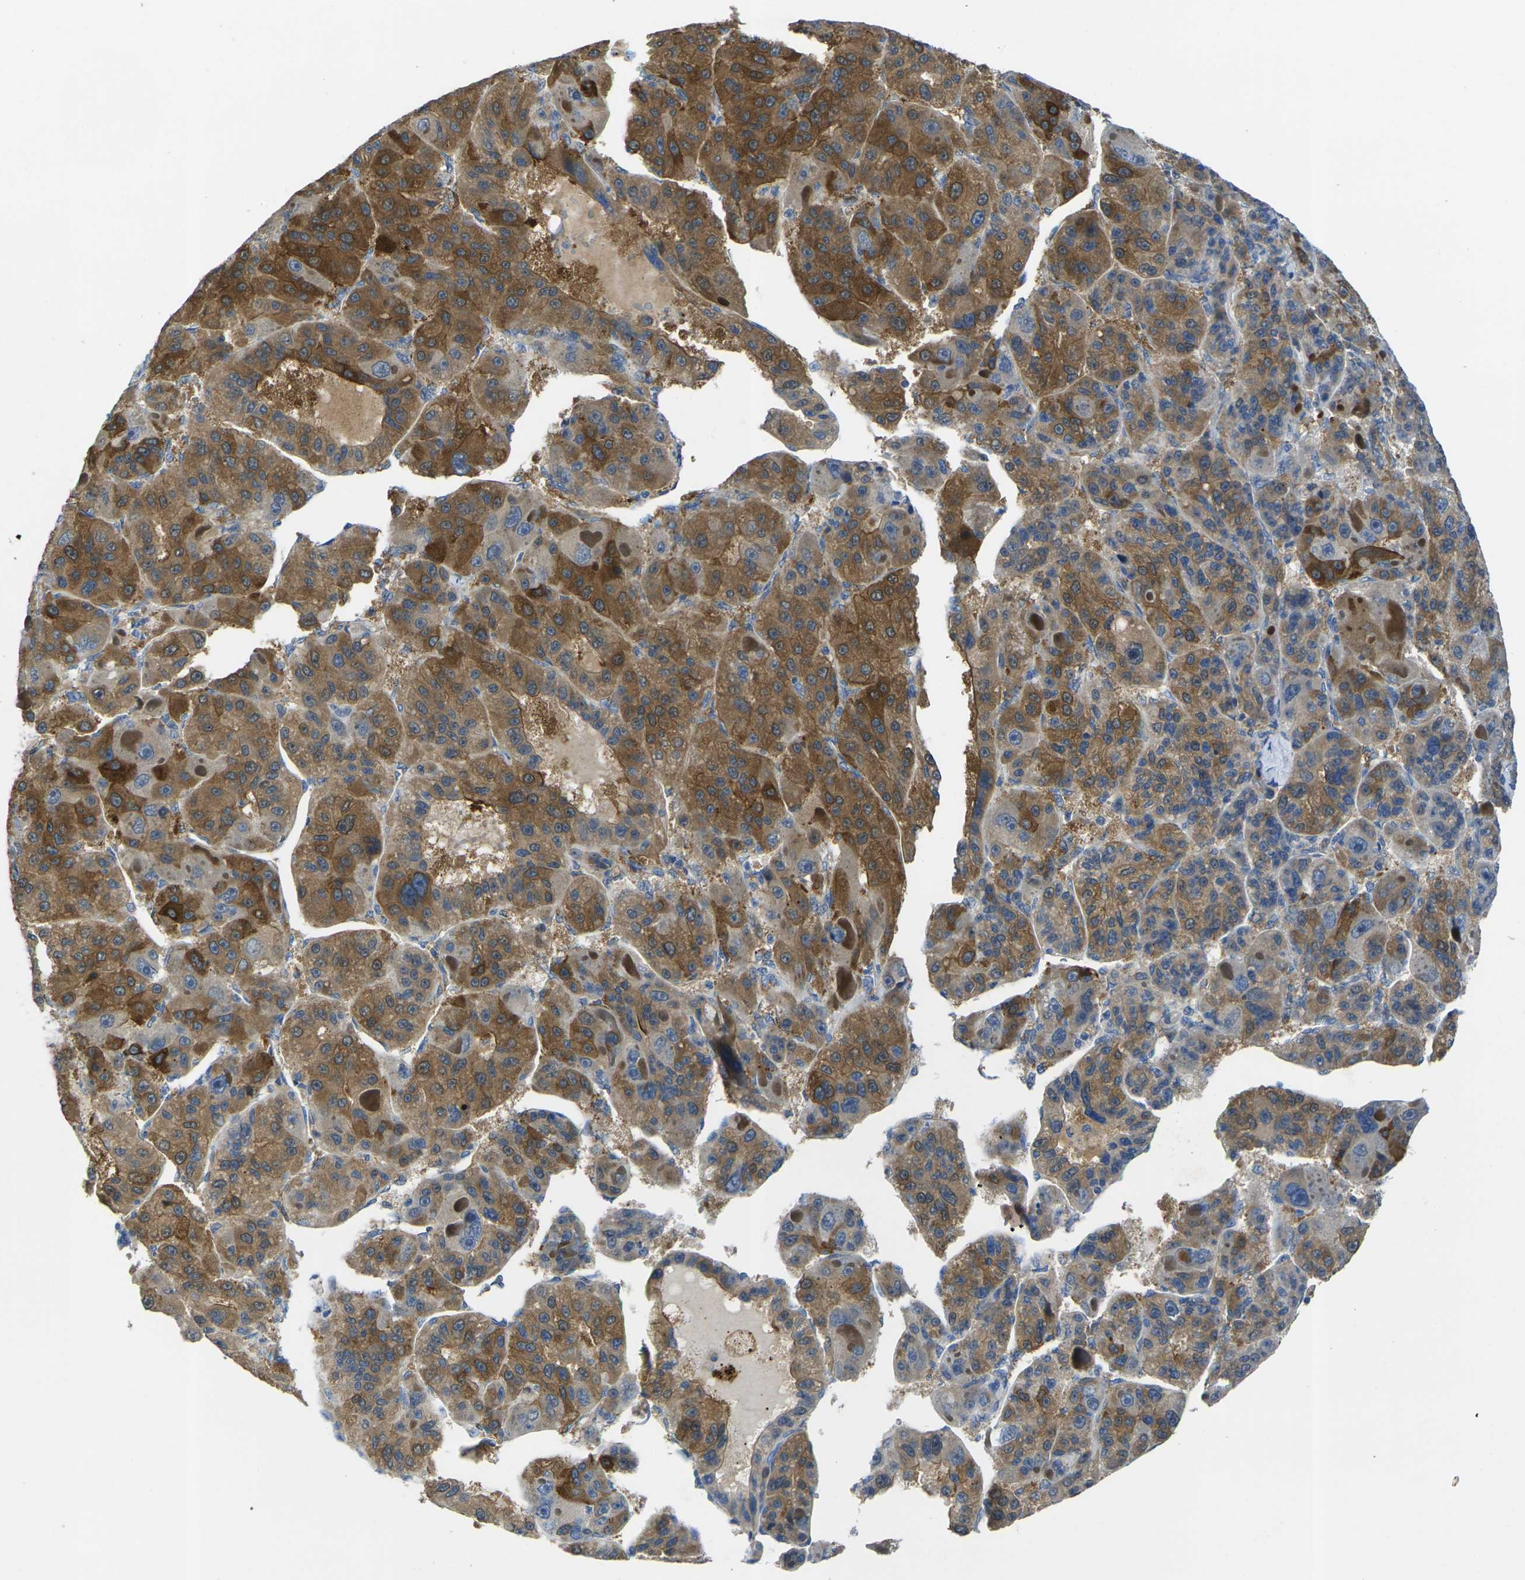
{"staining": {"intensity": "strong", "quantity": ">75%", "location": "cytoplasmic/membranous"}, "tissue": "liver cancer", "cell_type": "Tumor cells", "image_type": "cancer", "snomed": [{"axis": "morphology", "description": "Carcinoma, Hepatocellular, NOS"}, {"axis": "topography", "description": "Liver"}], "caption": "Liver cancer (hepatocellular carcinoma) stained with a brown dye exhibits strong cytoplasmic/membranous positive positivity in about >75% of tumor cells.", "gene": "GNA12", "patient": {"sex": "male", "age": 76}}